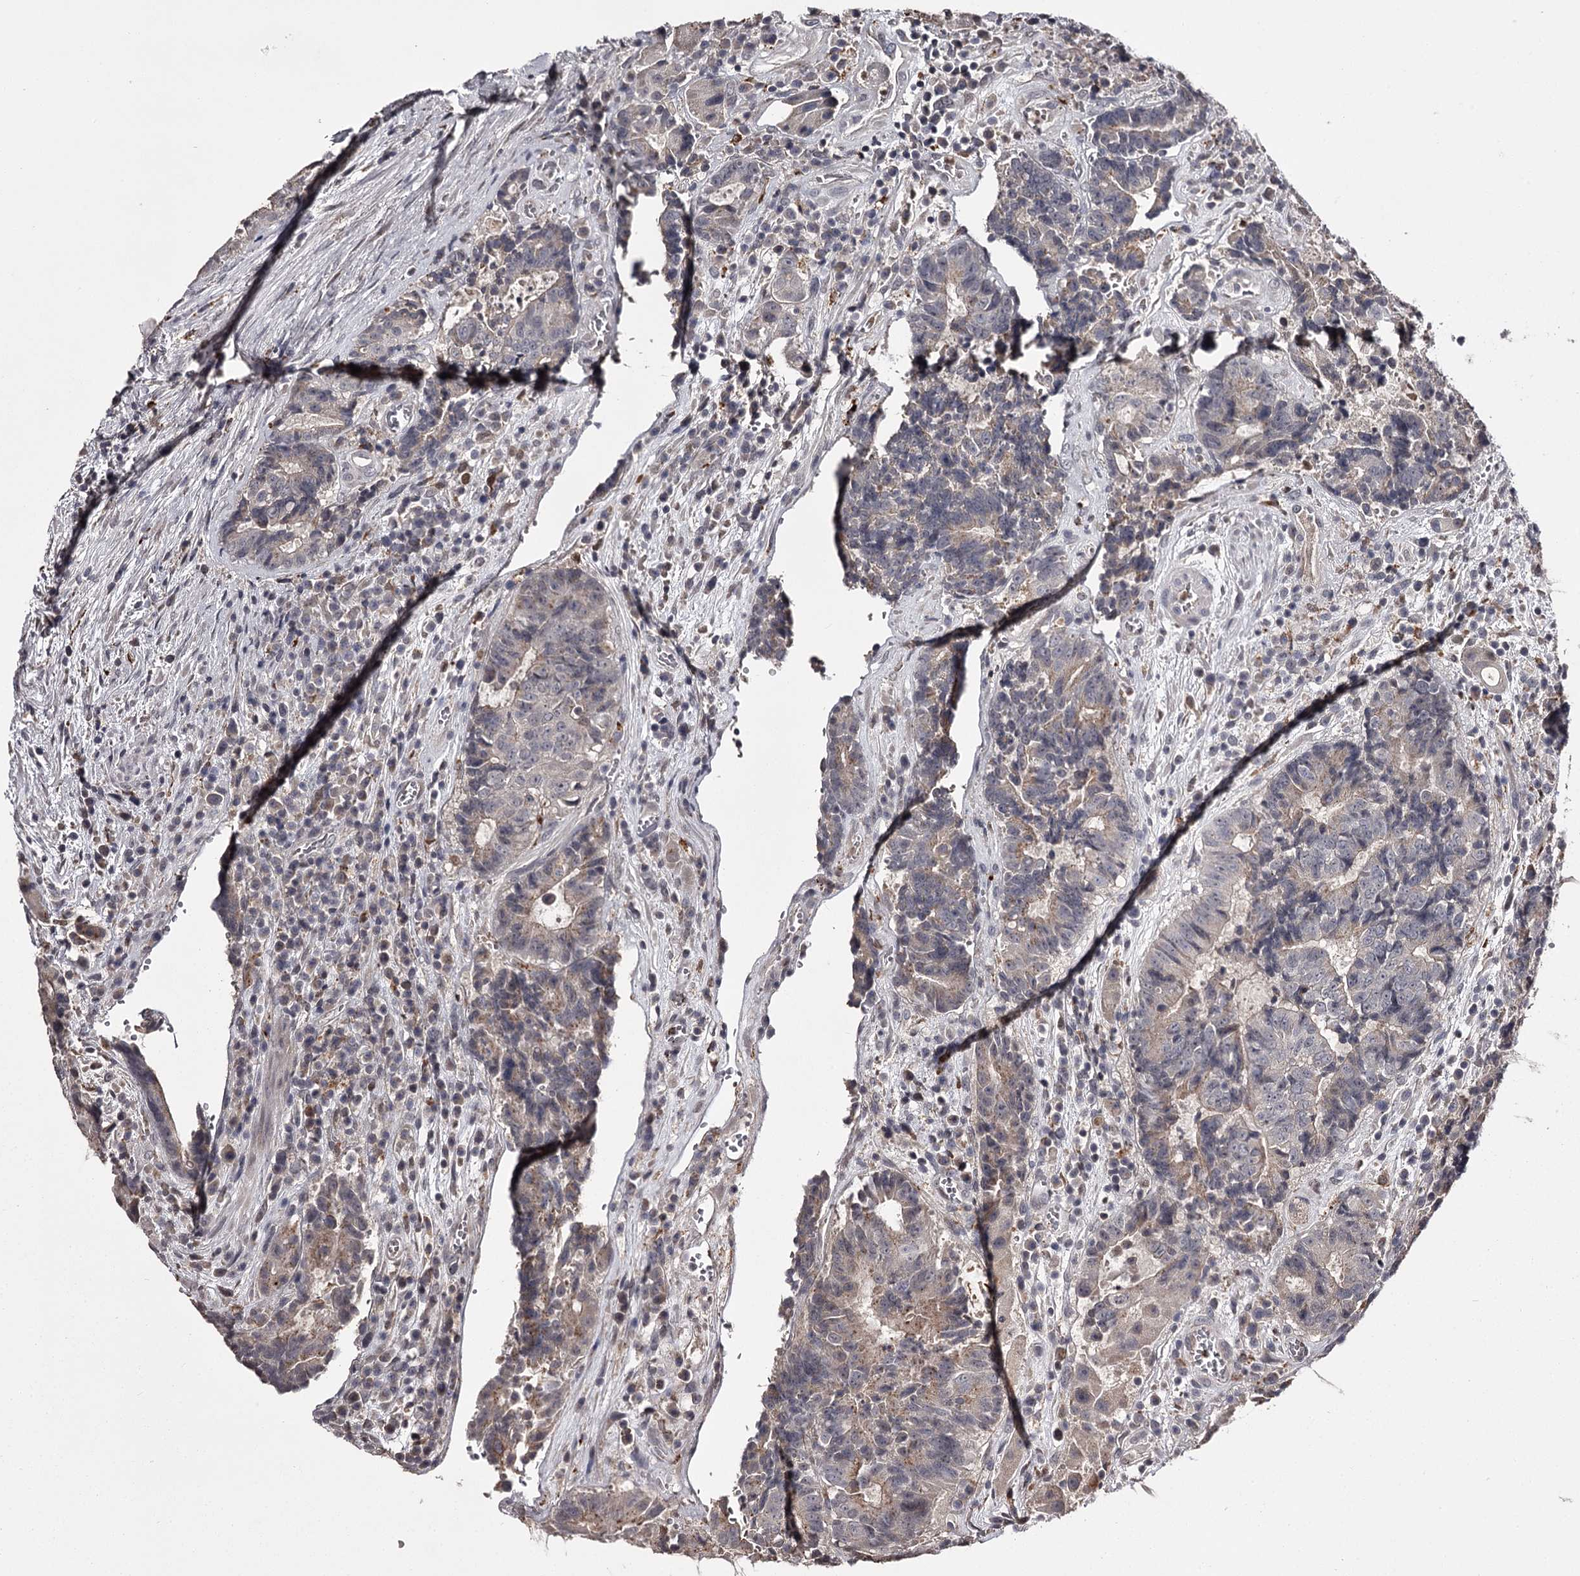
{"staining": {"intensity": "weak", "quantity": "<25%", "location": "cytoplasmic/membranous"}, "tissue": "colorectal cancer", "cell_type": "Tumor cells", "image_type": "cancer", "snomed": [{"axis": "morphology", "description": "Adenocarcinoma, NOS"}, {"axis": "topography", "description": "Rectum"}], "caption": "Micrograph shows no significant protein expression in tumor cells of colorectal cancer (adenocarcinoma).", "gene": "SLC32A1", "patient": {"sex": "male", "age": 69}}